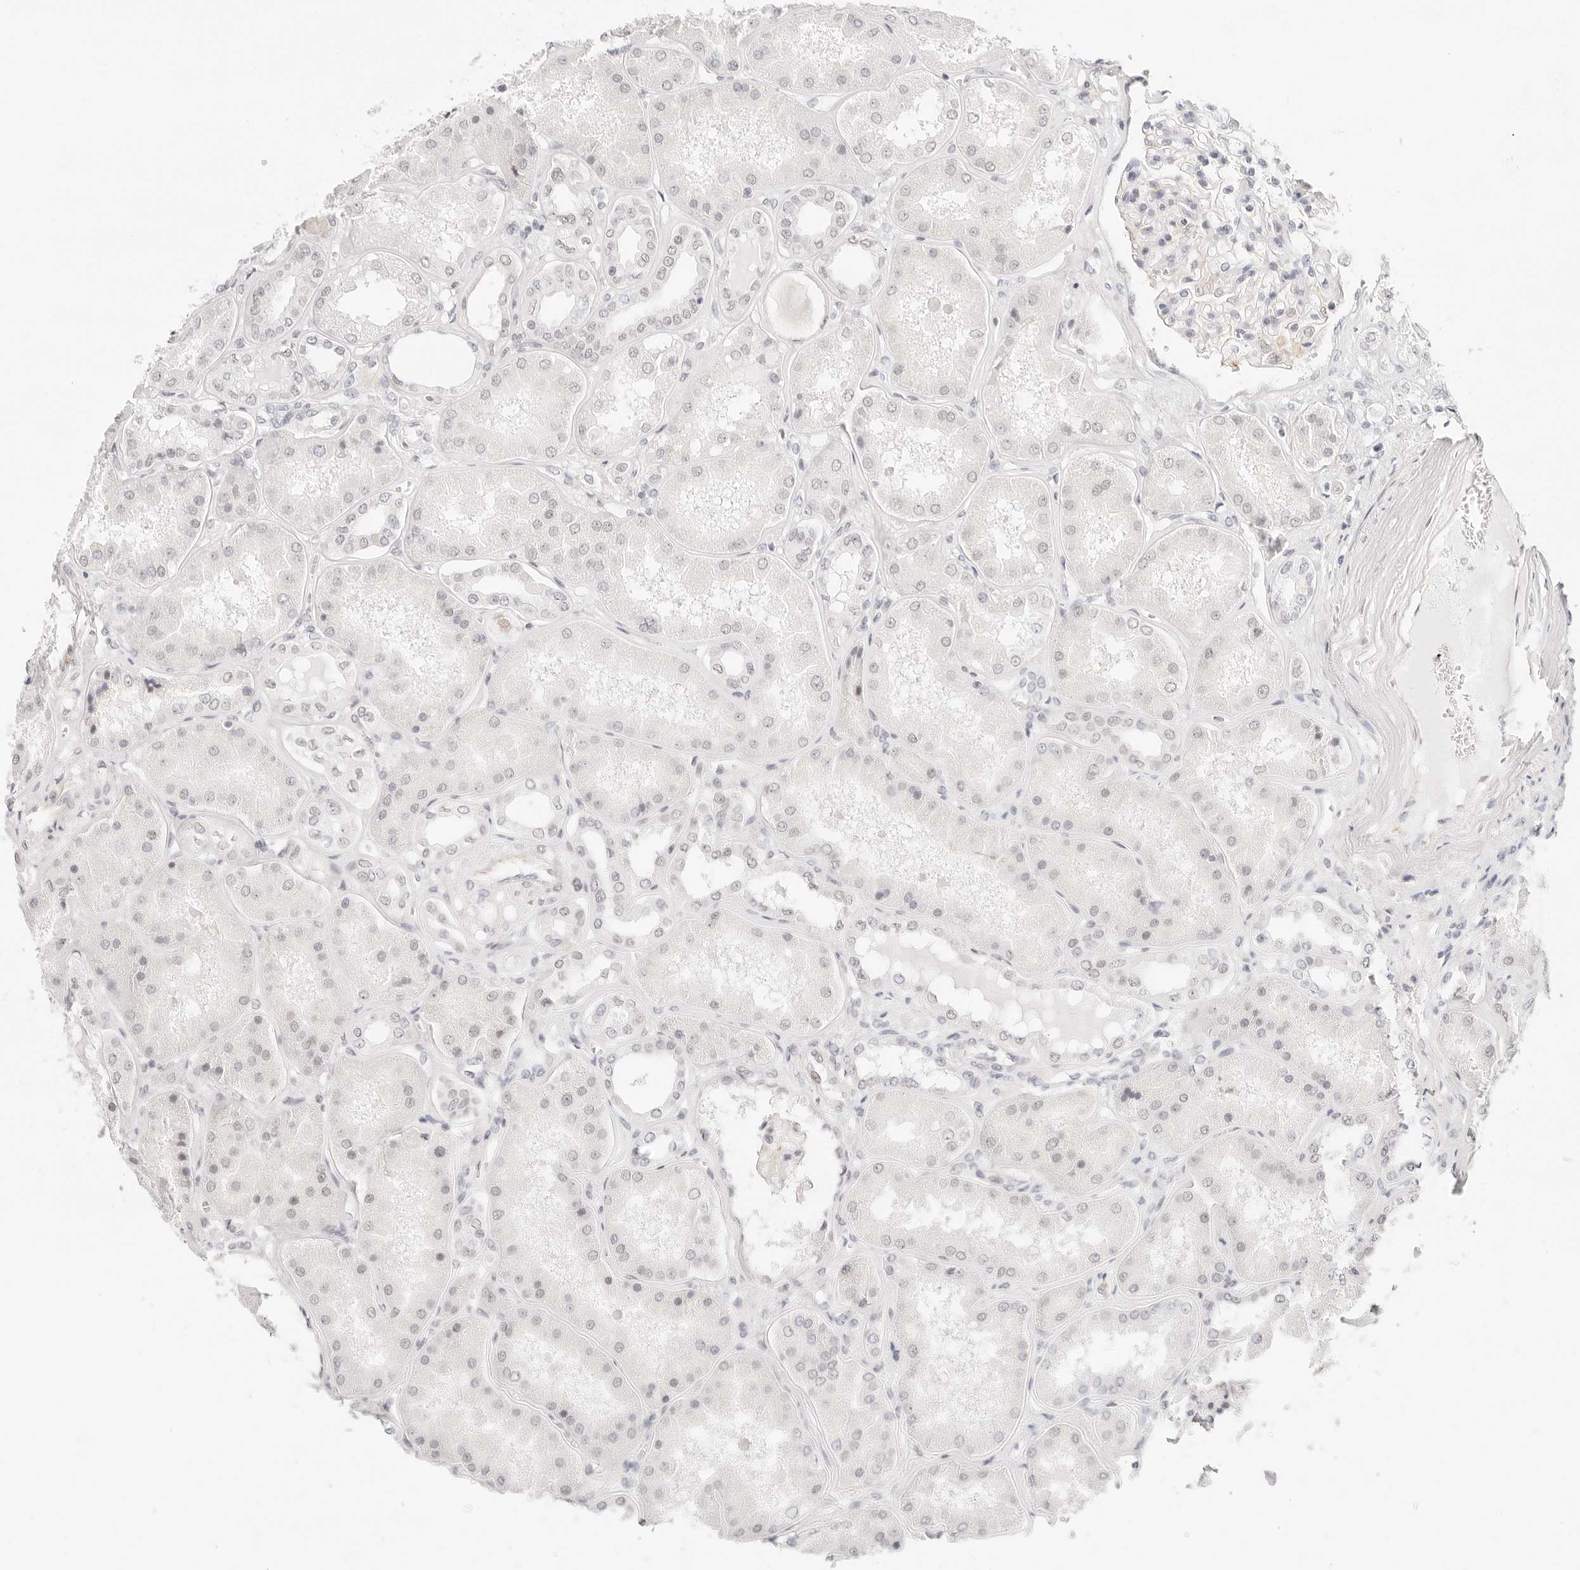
{"staining": {"intensity": "moderate", "quantity": "25%-75%", "location": "cytoplasmic/membranous,nuclear"}, "tissue": "kidney", "cell_type": "Cells in glomeruli", "image_type": "normal", "snomed": [{"axis": "morphology", "description": "Normal tissue, NOS"}, {"axis": "topography", "description": "Kidney"}], "caption": "High-power microscopy captured an immunohistochemistry (IHC) photomicrograph of unremarkable kidney, revealing moderate cytoplasmic/membranous,nuclear staining in about 25%-75% of cells in glomeruli. Nuclei are stained in blue.", "gene": "ZC3H11A", "patient": {"sex": "female", "age": 56}}